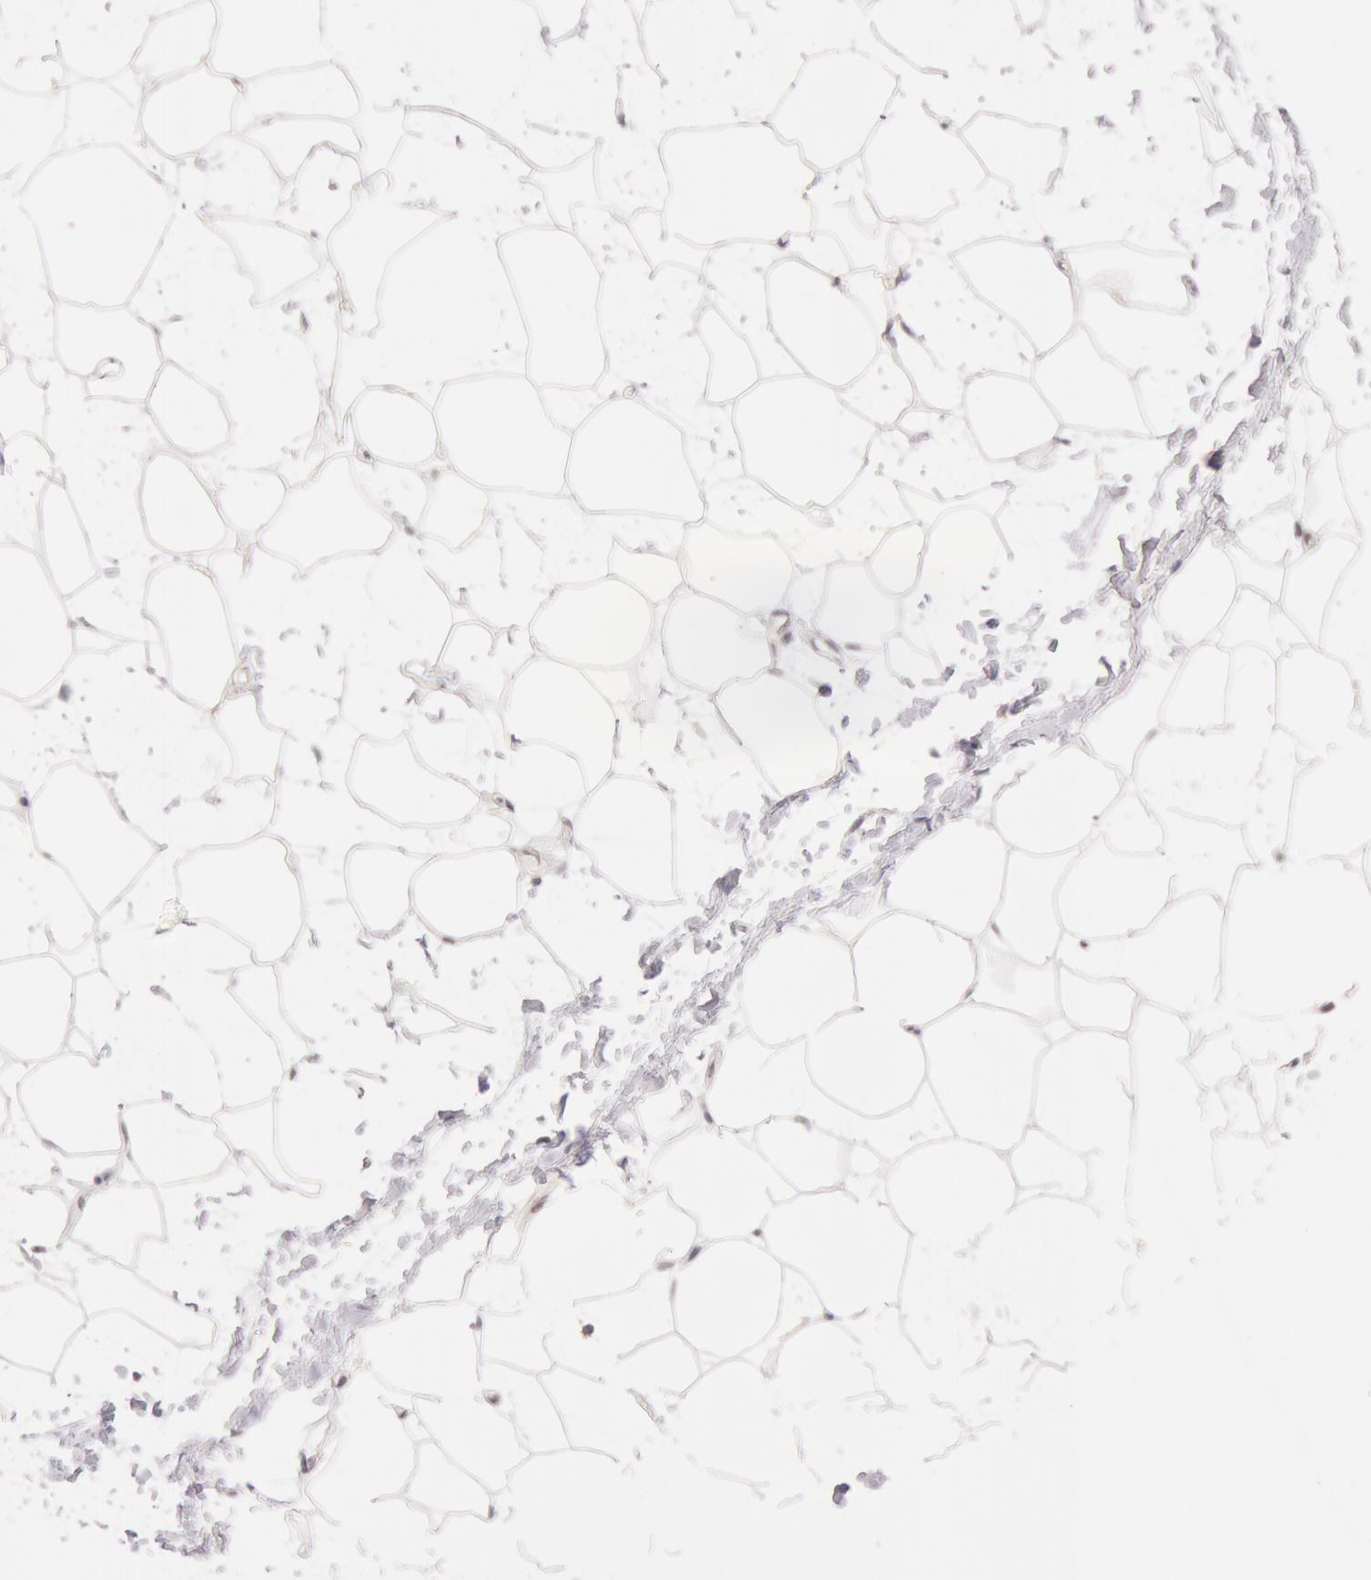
{"staining": {"intensity": "negative", "quantity": "none", "location": "none"}, "tissue": "adipose tissue", "cell_type": "Adipocytes", "image_type": "normal", "snomed": [{"axis": "morphology", "description": "Normal tissue, NOS"}, {"axis": "topography", "description": "Breast"}], "caption": "An IHC image of benign adipose tissue is shown. There is no staining in adipocytes of adipose tissue. (Immunohistochemistry (ihc), brightfield microscopy, high magnification).", "gene": "ZNF597", "patient": {"sex": "female", "age": 45}}